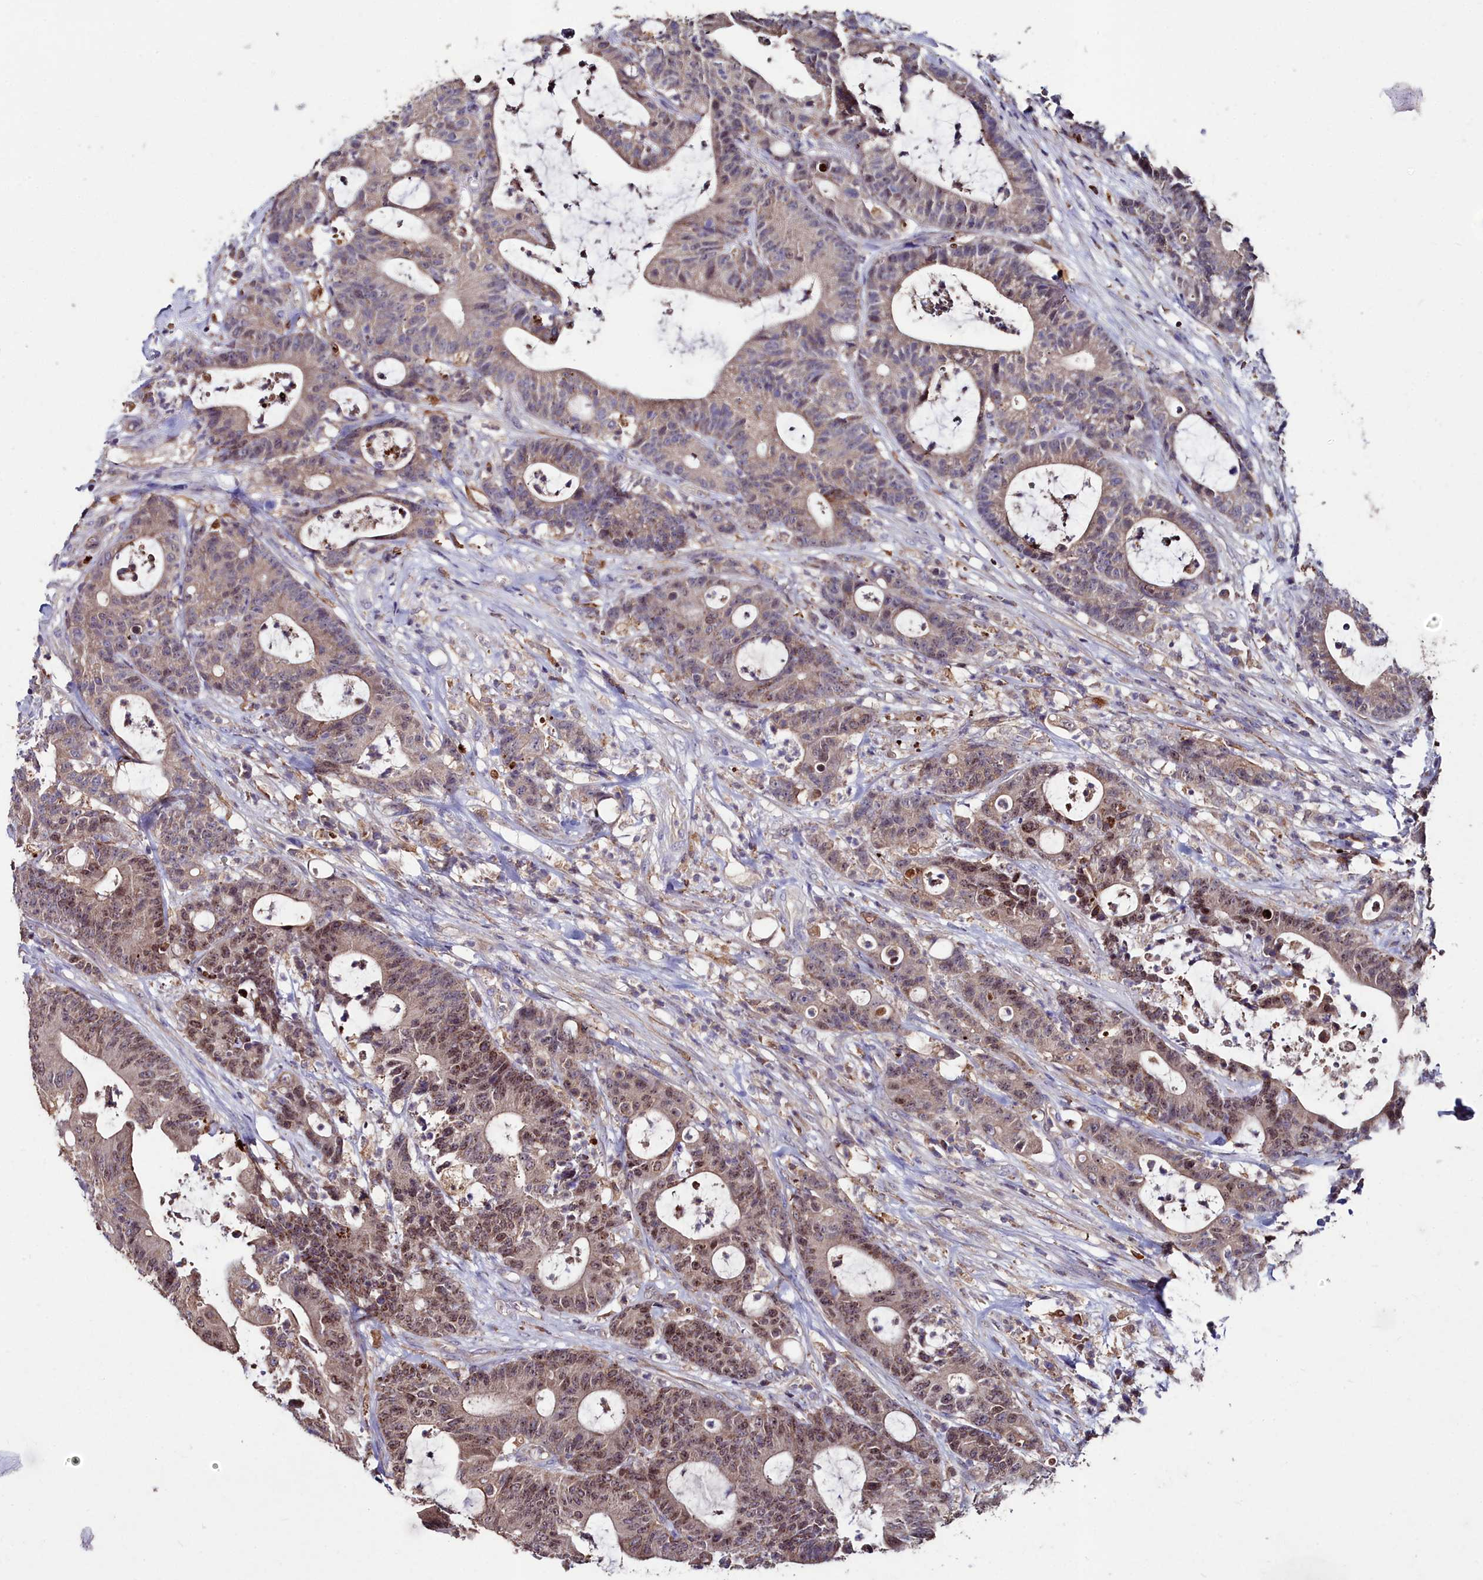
{"staining": {"intensity": "moderate", "quantity": "25%-75%", "location": "cytoplasmic/membranous,nuclear"}, "tissue": "colorectal cancer", "cell_type": "Tumor cells", "image_type": "cancer", "snomed": [{"axis": "morphology", "description": "Adenocarcinoma, NOS"}, {"axis": "topography", "description": "Colon"}], "caption": "Protein staining by immunohistochemistry reveals moderate cytoplasmic/membranous and nuclear positivity in about 25%-75% of tumor cells in adenocarcinoma (colorectal).", "gene": "AMBRA1", "patient": {"sex": "female", "age": 84}}